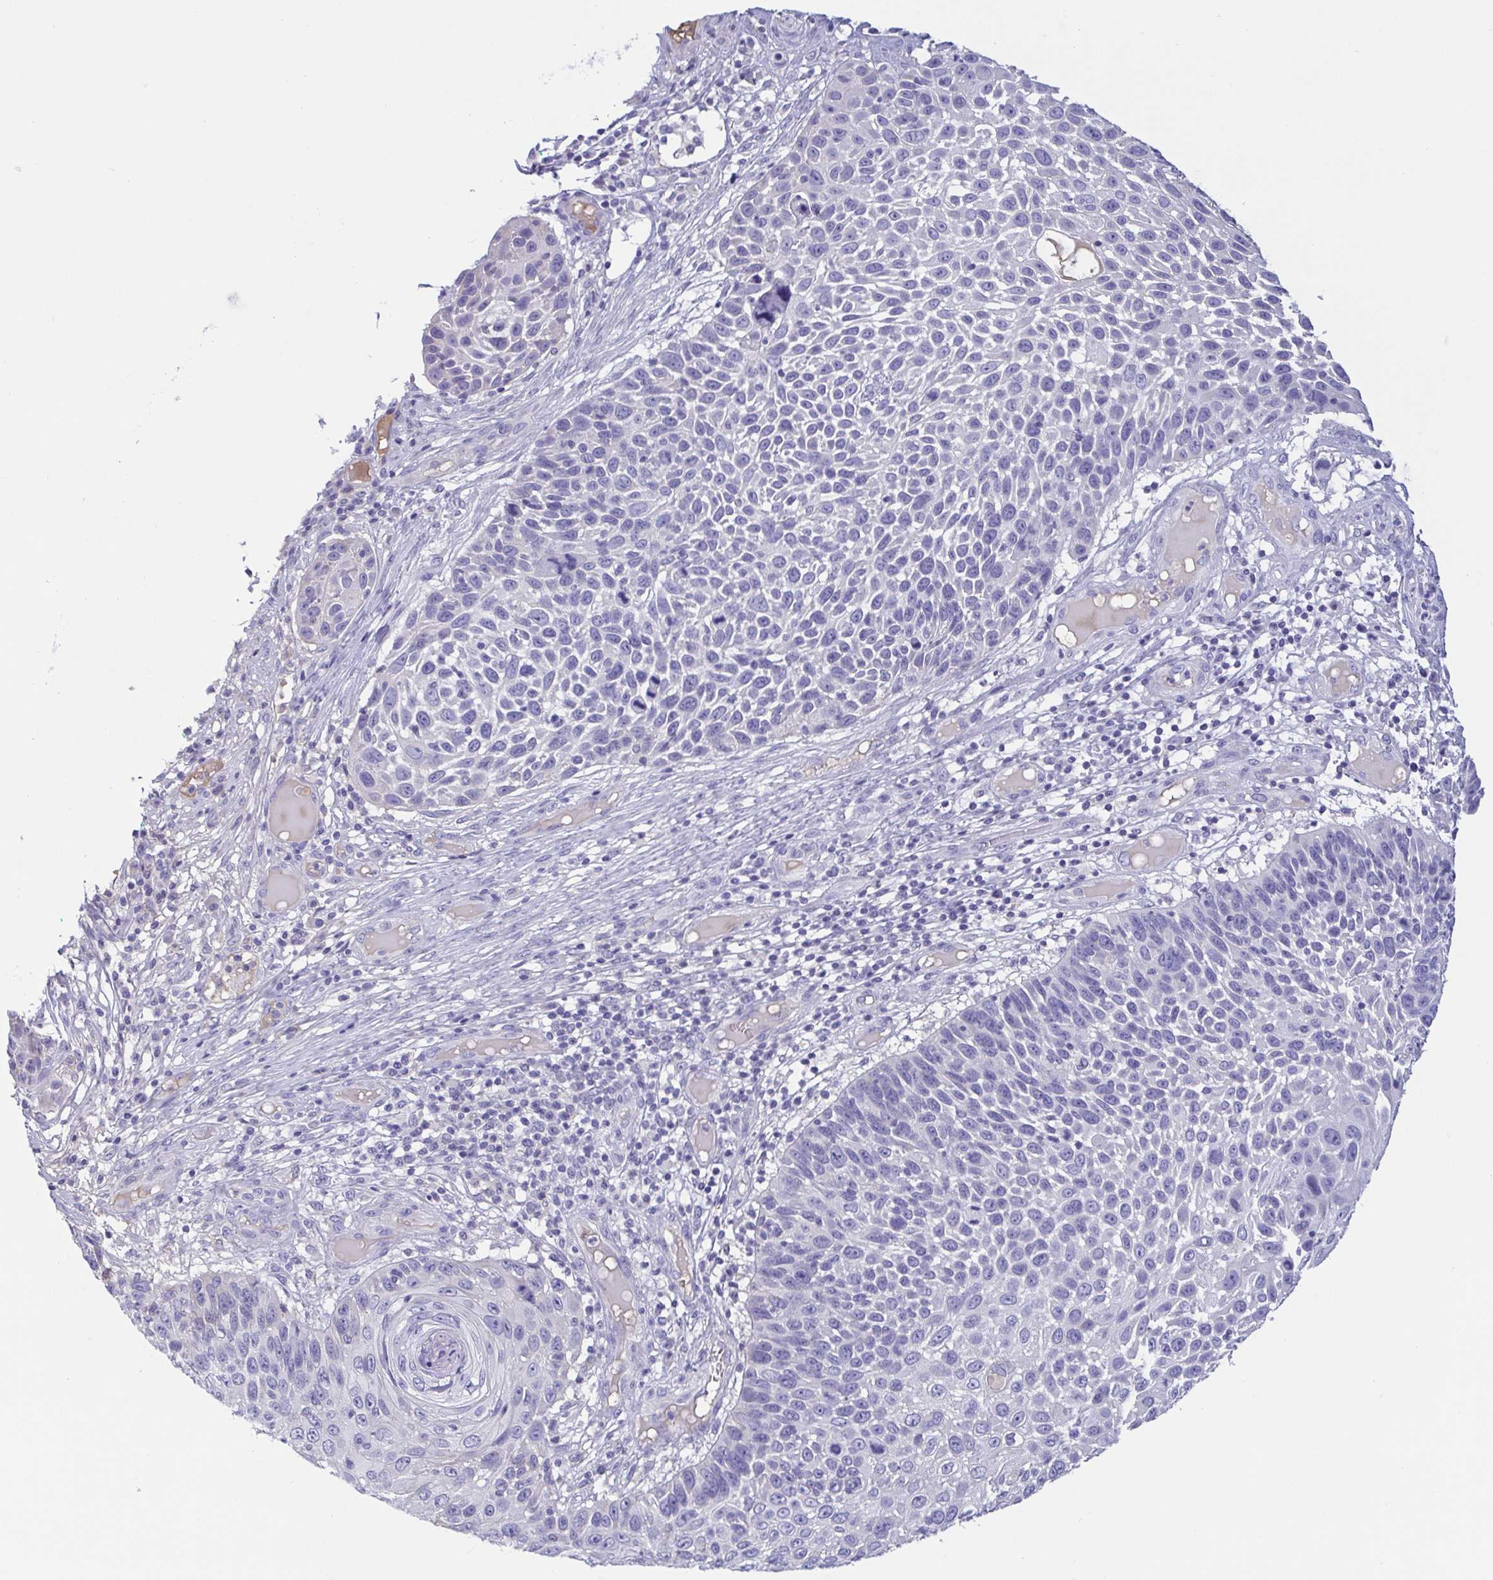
{"staining": {"intensity": "negative", "quantity": "none", "location": "none"}, "tissue": "skin cancer", "cell_type": "Tumor cells", "image_type": "cancer", "snomed": [{"axis": "morphology", "description": "Squamous cell carcinoma, NOS"}, {"axis": "topography", "description": "Skin"}], "caption": "Immunohistochemistry of human skin cancer (squamous cell carcinoma) demonstrates no positivity in tumor cells.", "gene": "TREH", "patient": {"sex": "male", "age": 92}}